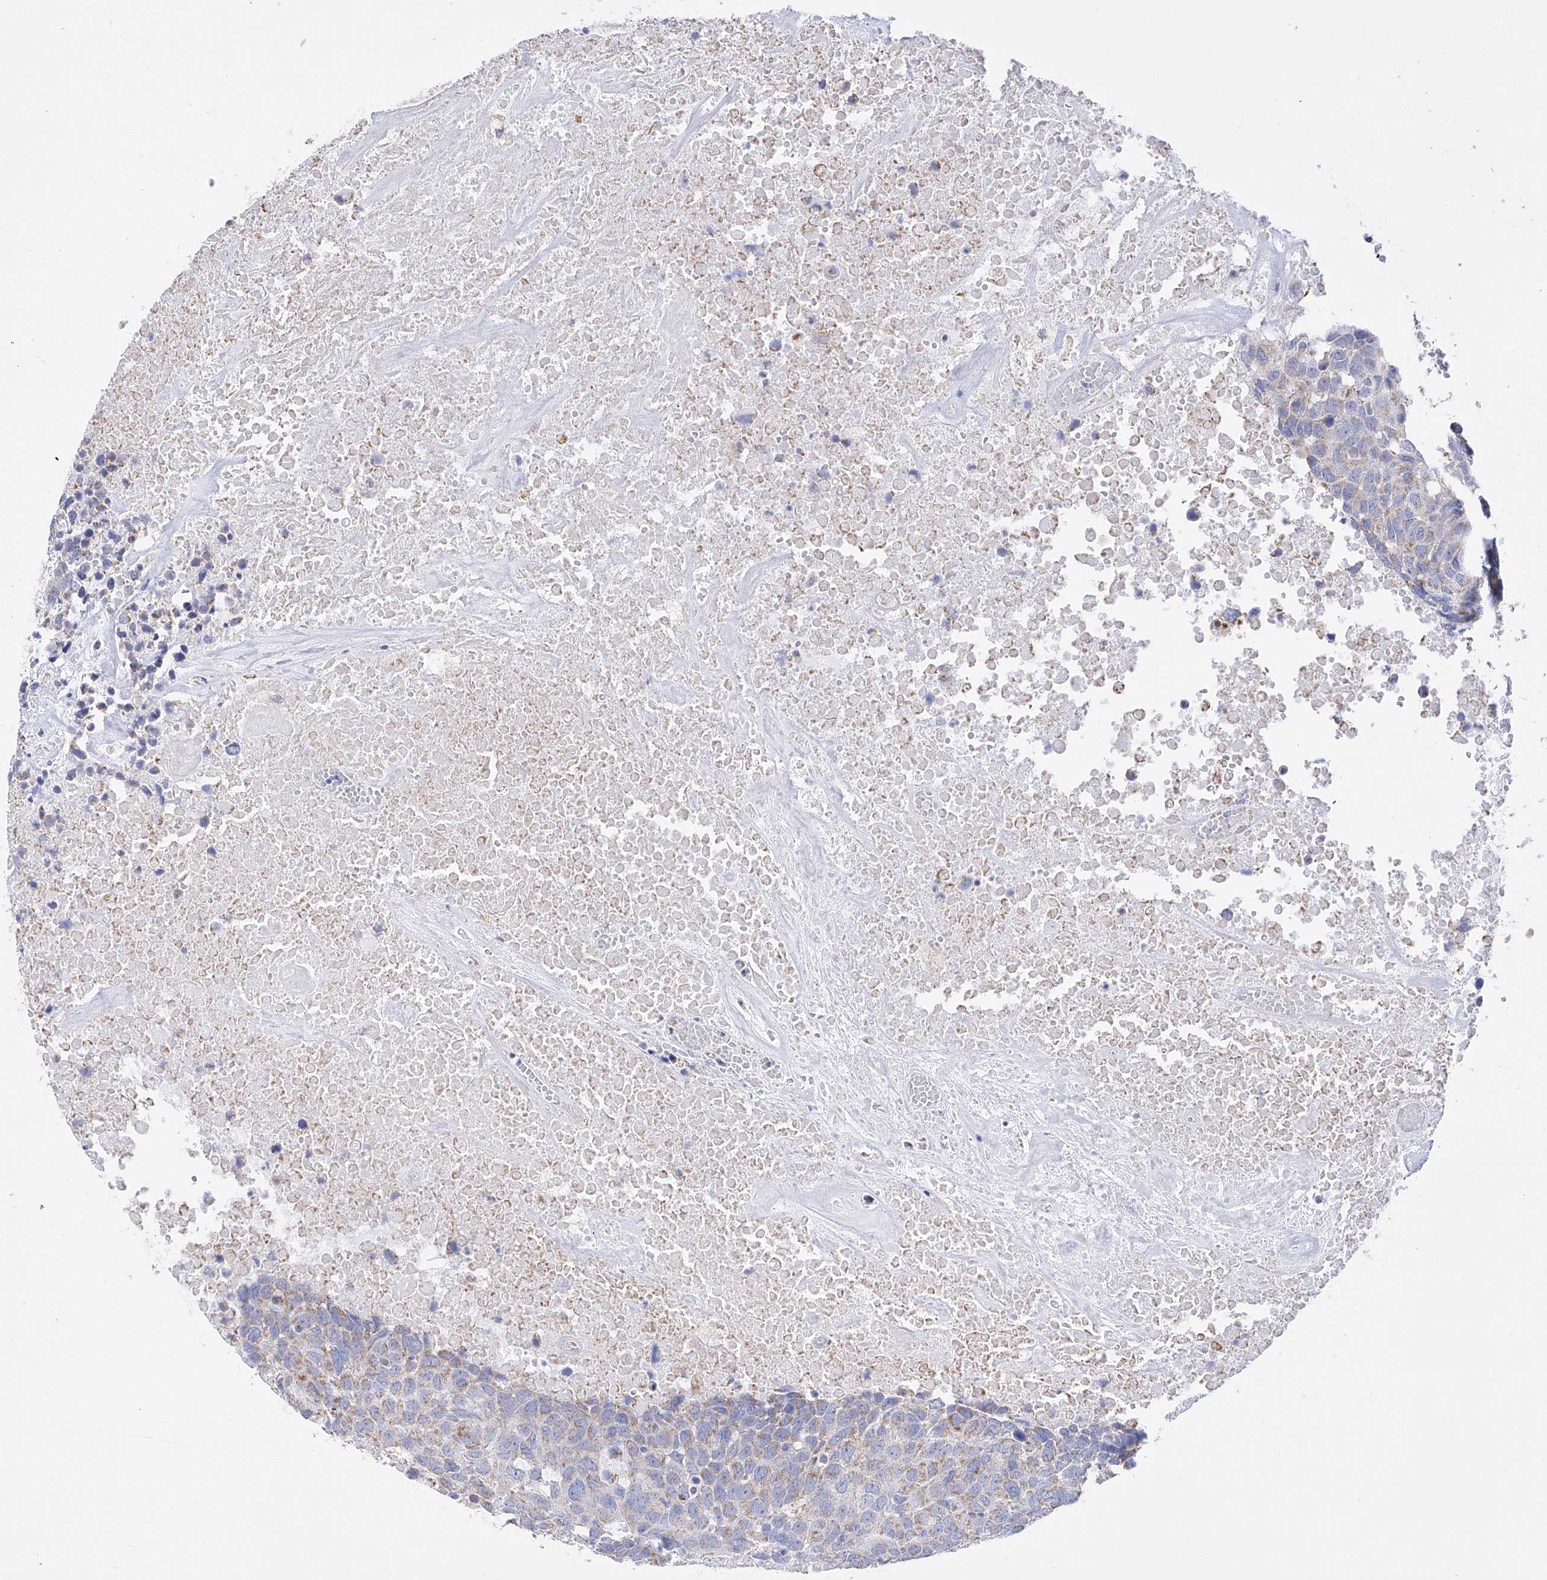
{"staining": {"intensity": "weak", "quantity": ">75%", "location": "cytoplasmic/membranous"}, "tissue": "head and neck cancer", "cell_type": "Tumor cells", "image_type": "cancer", "snomed": [{"axis": "morphology", "description": "Squamous cell carcinoma, NOS"}, {"axis": "topography", "description": "Head-Neck"}], "caption": "Weak cytoplasmic/membranous staining is present in approximately >75% of tumor cells in head and neck cancer (squamous cell carcinoma).", "gene": "FLG", "patient": {"sex": "male", "age": 66}}